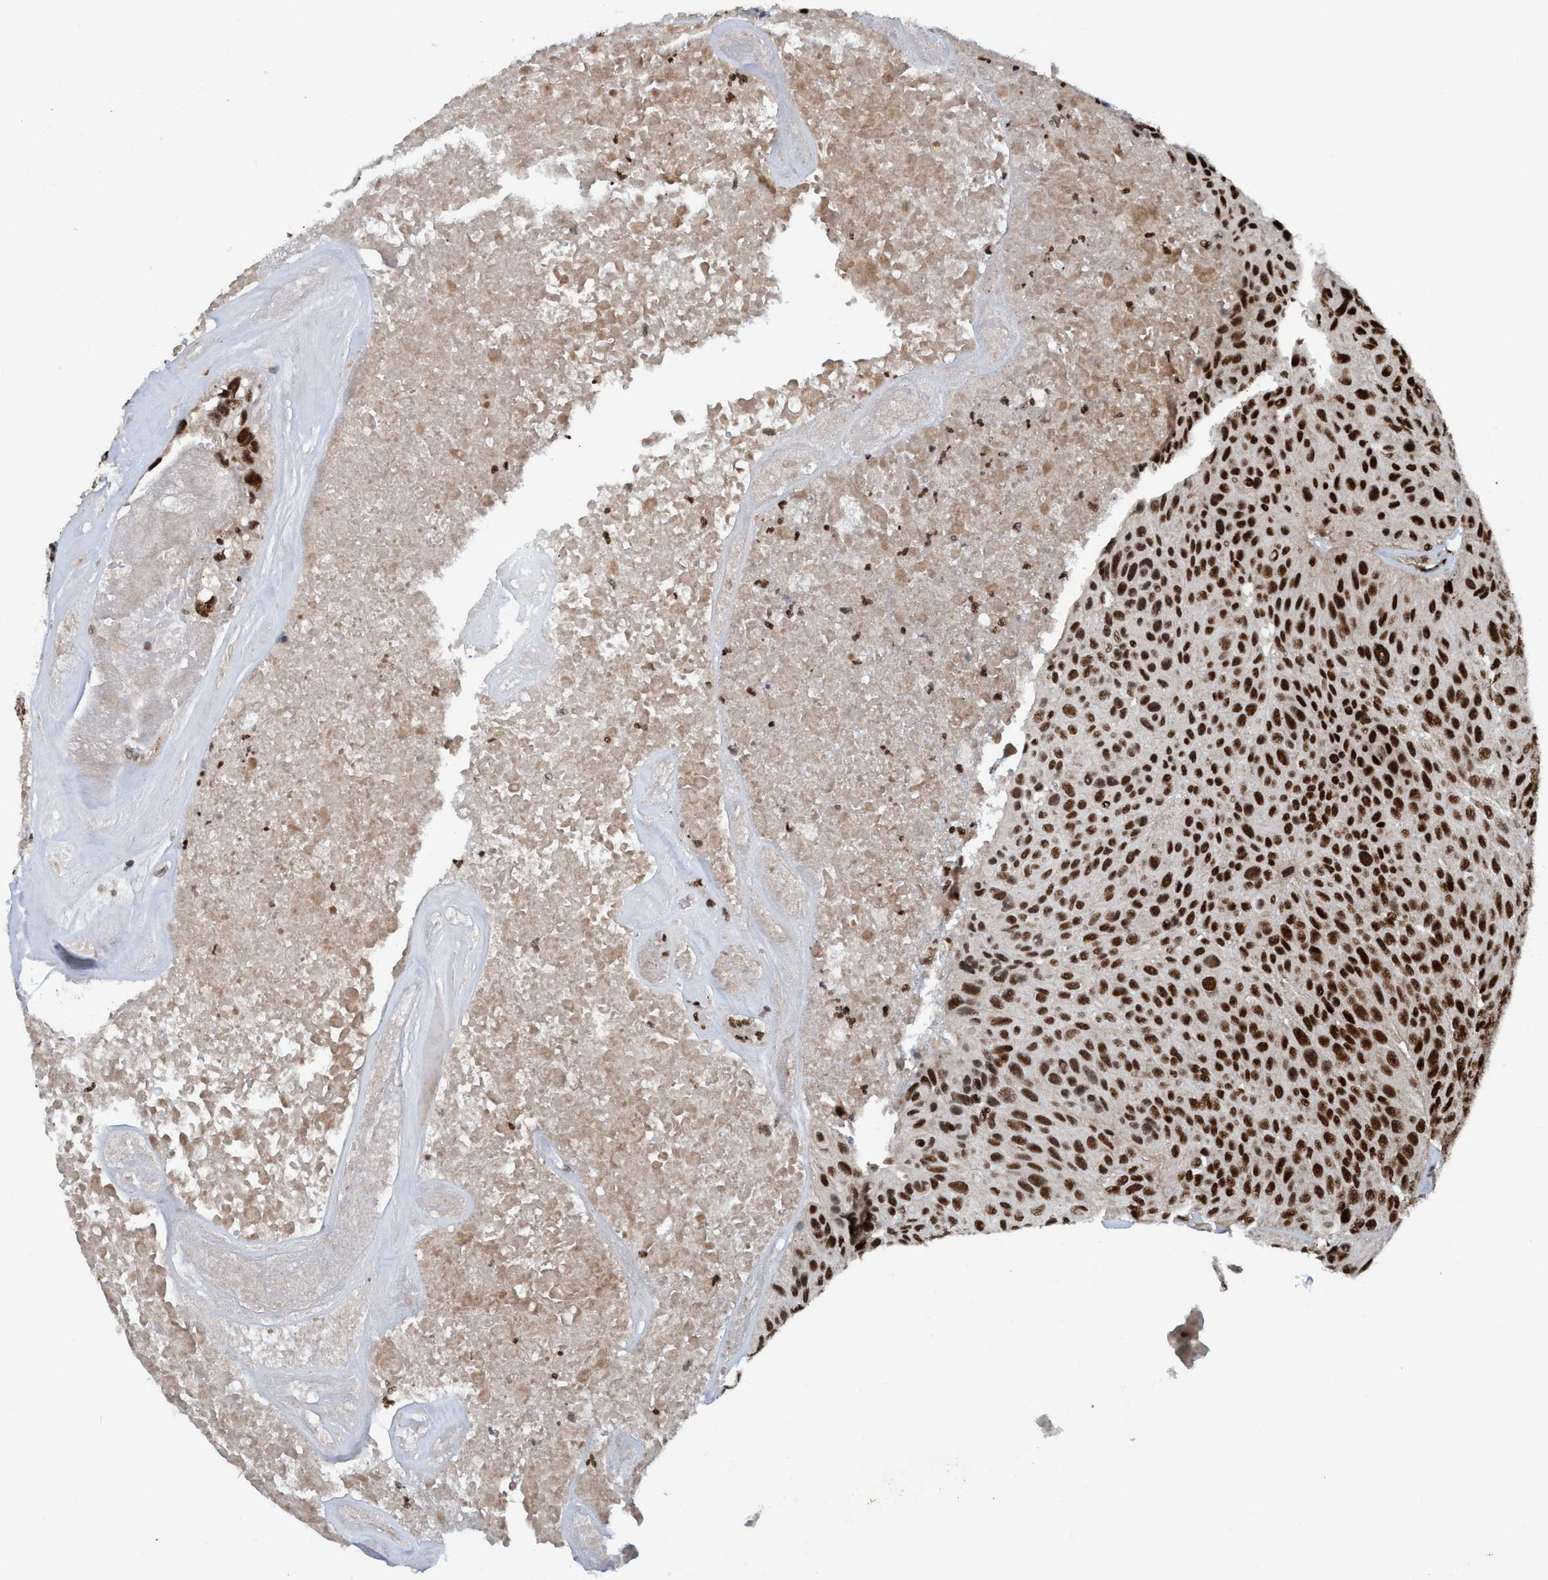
{"staining": {"intensity": "strong", "quantity": ">75%", "location": "nuclear"}, "tissue": "urothelial cancer", "cell_type": "Tumor cells", "image_type": "cancer", "snomed": [{"axis": "morphology", "description": "Urothelial carcinoma, High grade"}, {"axis": "topography", "description": "Urinary bladder"}], "caption": "A brown stain labels strong nuclear positivity of a protein in urothelial carcinoma (high-grade) tumor cells.", "gene": "TOPBP1", "patient": {"sex": "male", "age": 66}}